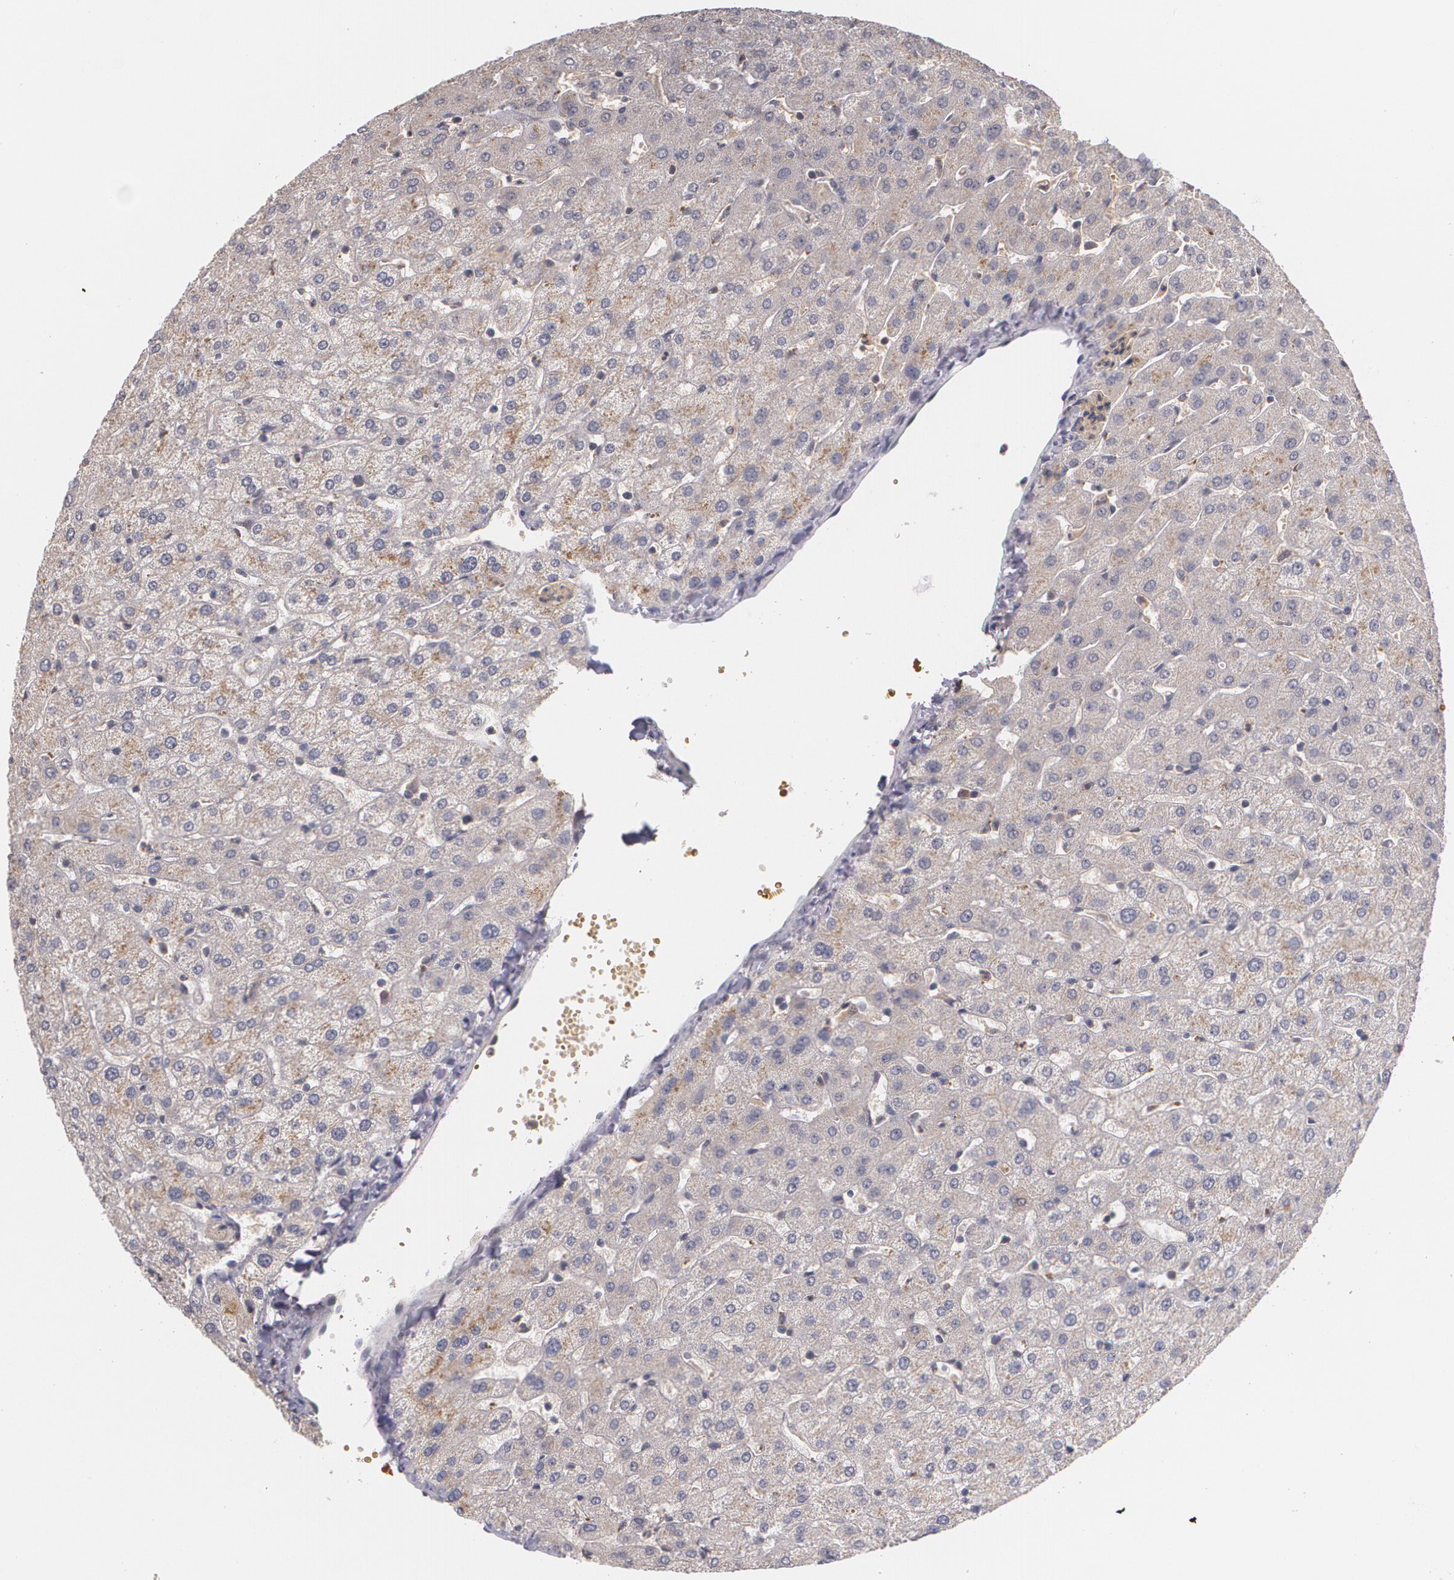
{"staining": {"intensity": "weak", "quantity": "<25%", "location": "cytoplasmic/membranous"}, "tissue": "liver", "cell_type": "Cholangiocytes", "image_type": "normal", "snomed": [{"axis": "morphology", "description": "Normal tissue, NOS"}, {"axis": "morphology", "description": "Fibrosis, NOS"}, {"axis": "topography", "description": "Liver"}], "caption": "IHC photomicrograph of normal human liver stained for a protein (brown), which demonstrates no staining in cholangiocytes. (DAB IHC visualized using brightfield microscopy, high magnification).", "gene": "IFNGR2", "patient": {"sex": "female", "age": 29}}